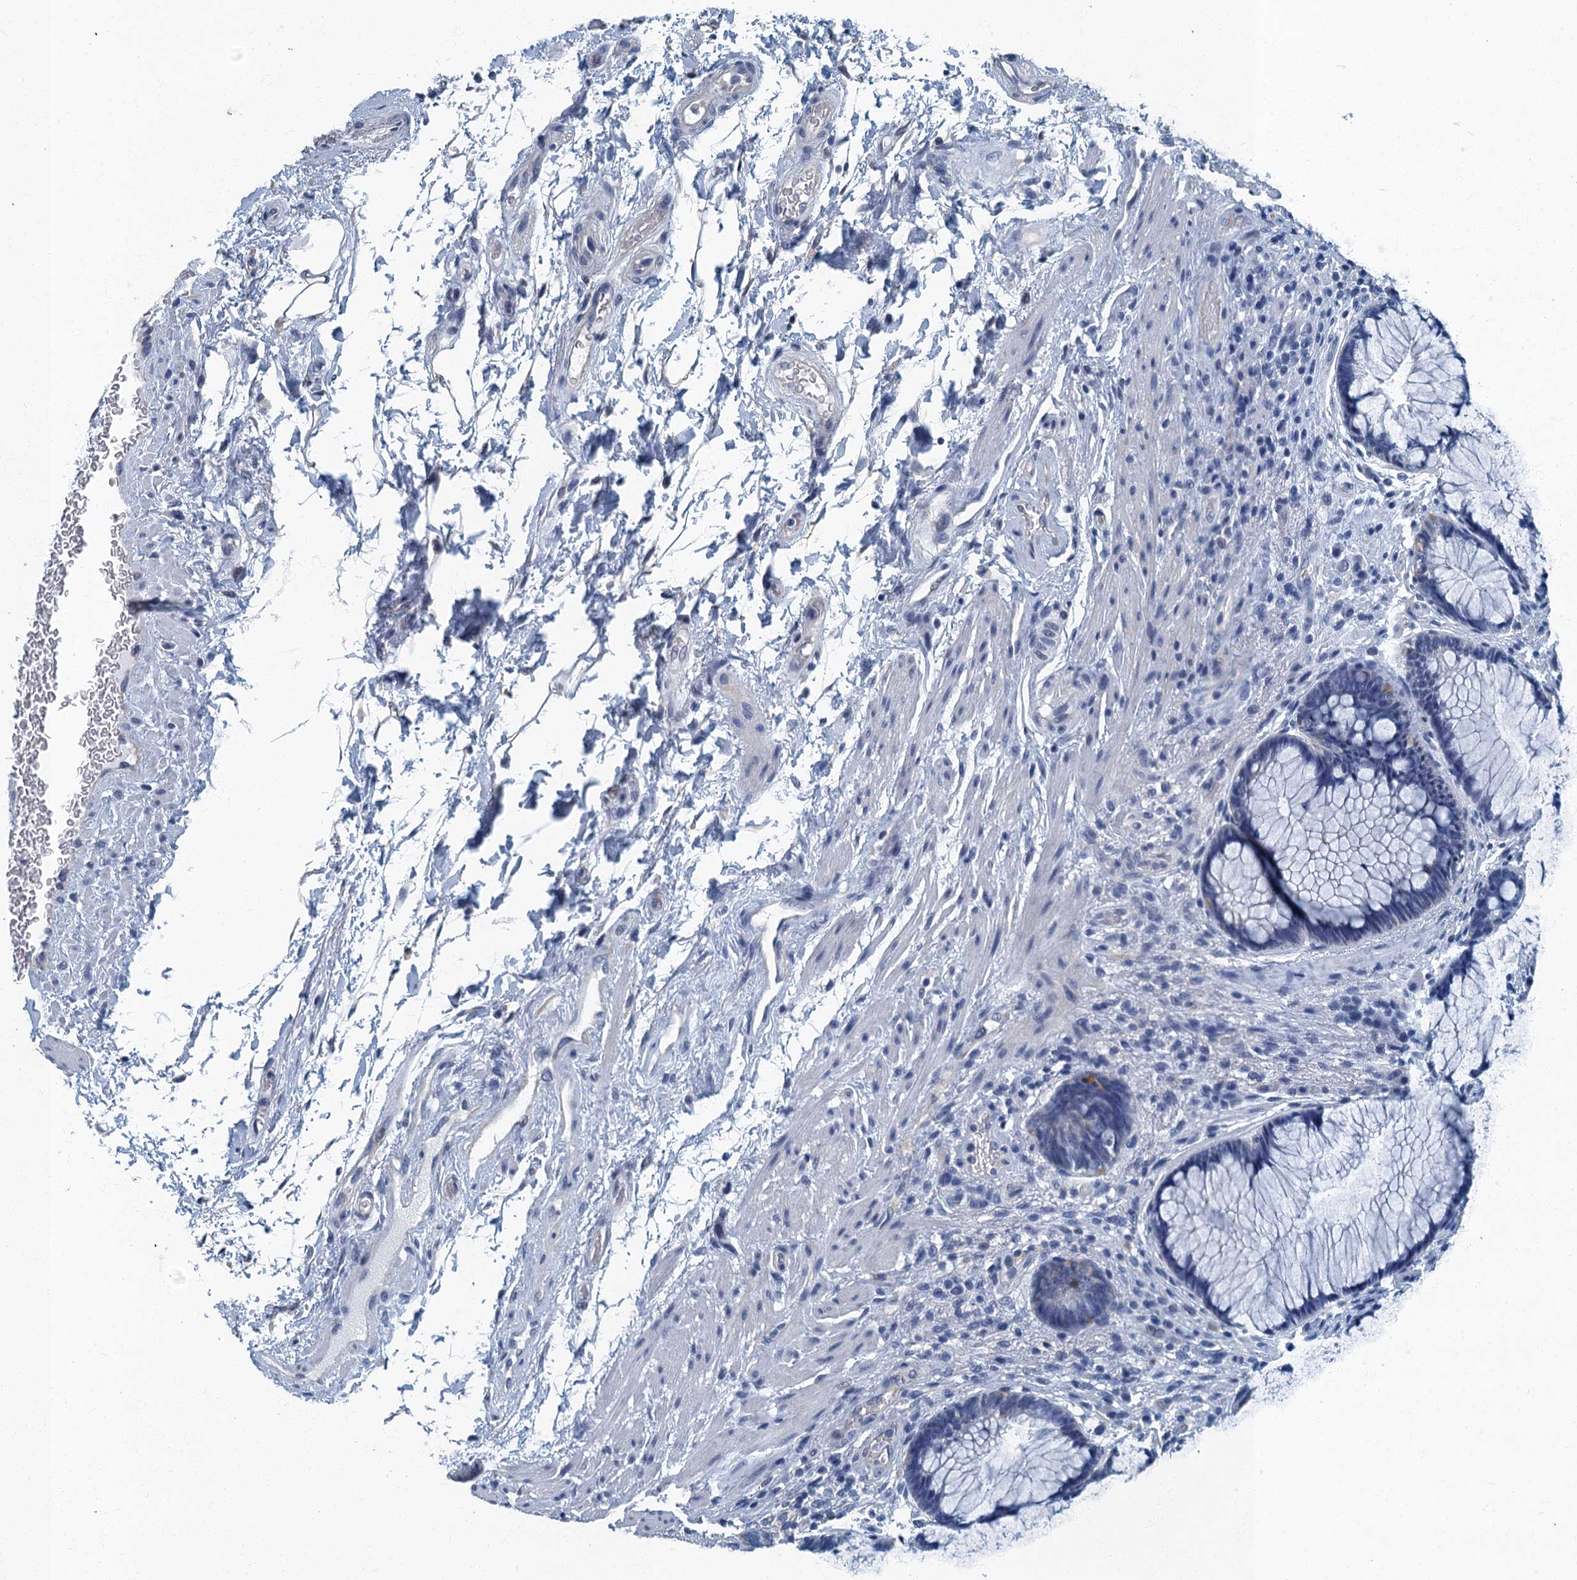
{"staining": {"intensity": "negative", "quantity": "none", "location": "none"}, "tissue": "rectum", "cell_type": "Glandular cells", "image_type": "normal", "snomed": [{"axis": "morphology", "description": "Normal tissue, NOS"}, {"axis": "topography", "description": "Rectum"}], "caption": "Unremarkable rectum was stained to show a protein in brown. There is no significant expression in glandular cells.", "gene": "GADL1", "patient": {"sex": "male", "age": 51}}